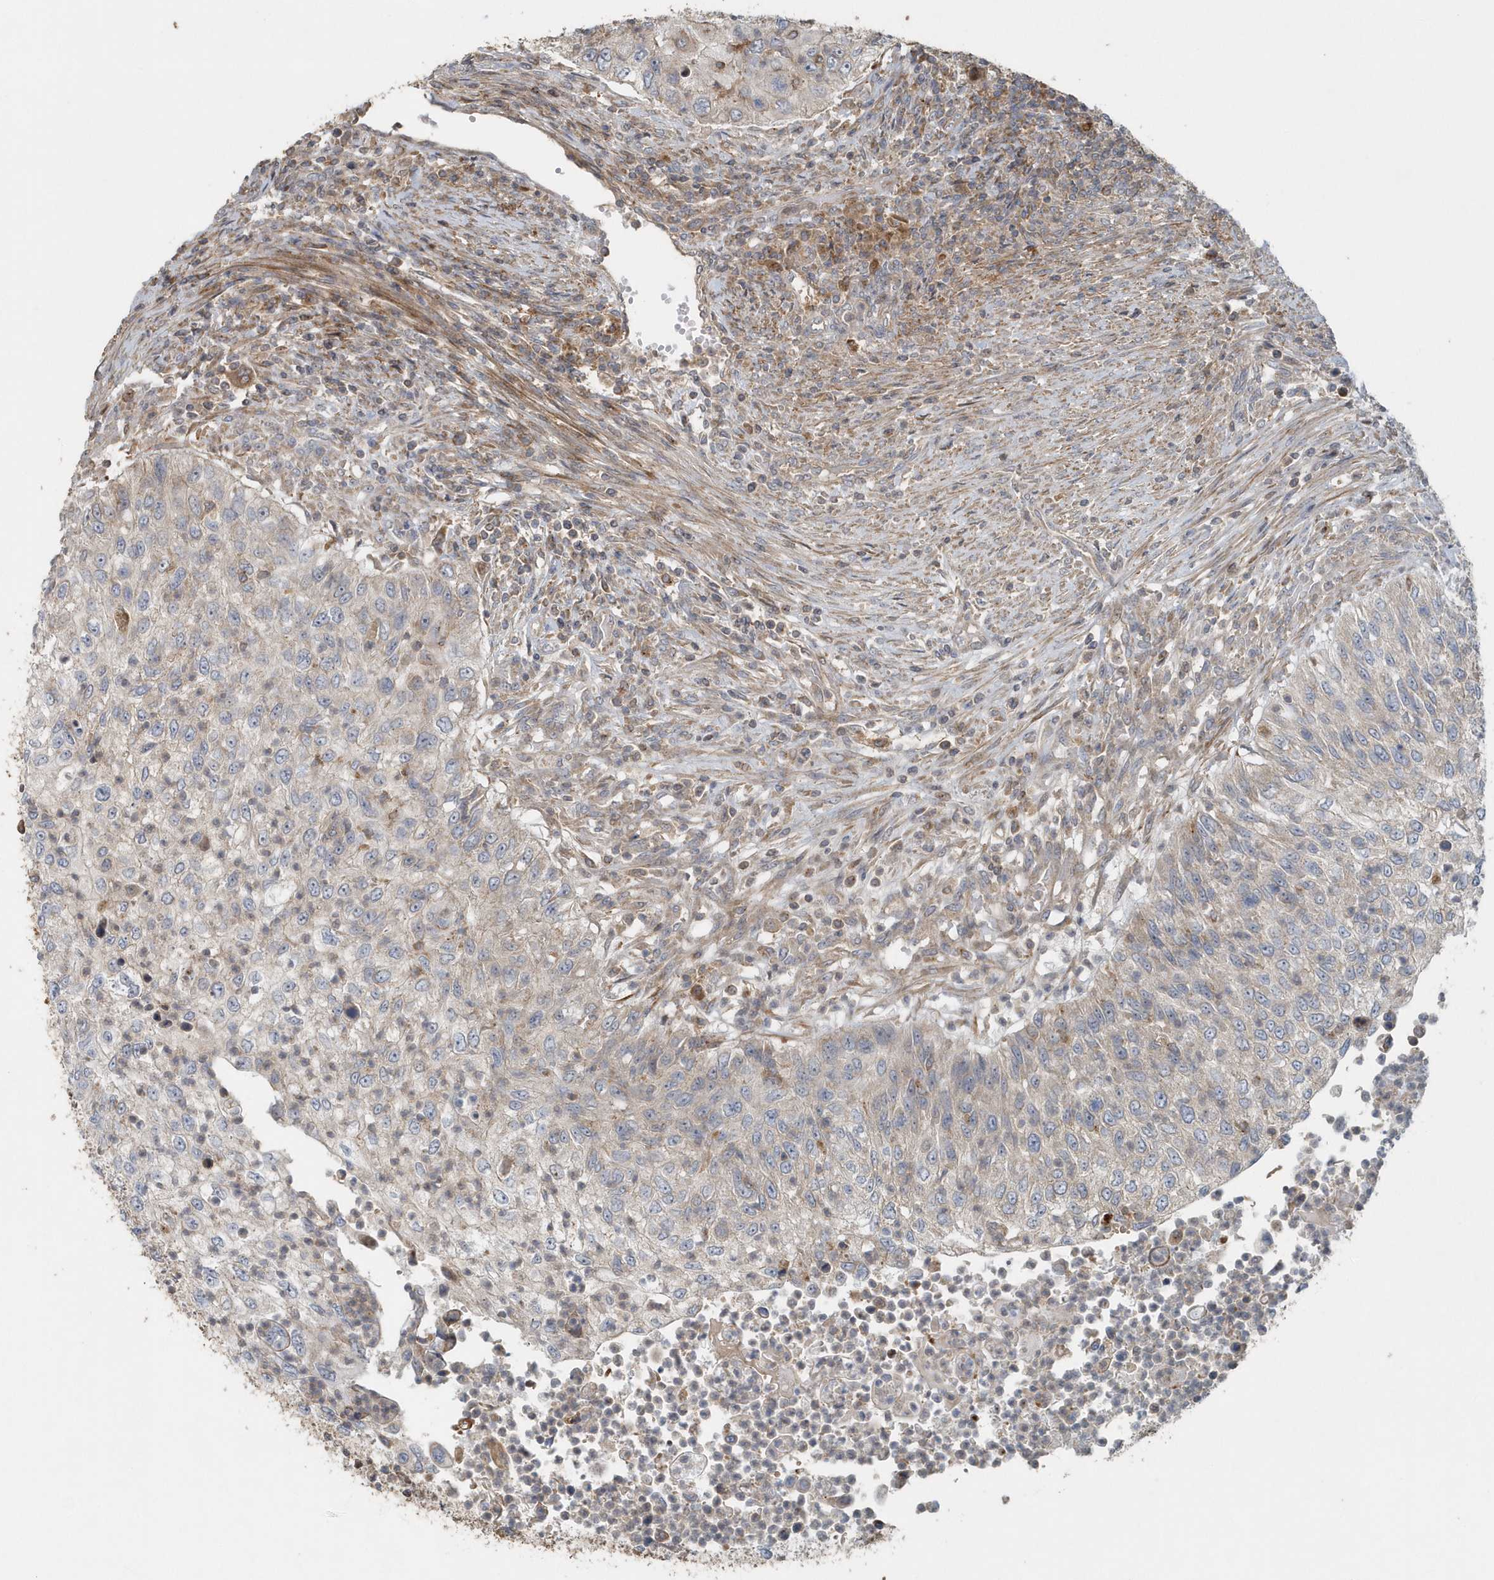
{"staining": {"intensity": "negative", "quantity": "none", "location": "none"}, "tissue": "urothelial cancer", "cell_type": "Tumor cells", "image_type": "cancer", "snomed": [{"axis": "morphology", "description": "Urothelial carcinoma, High grade"}, {"axis": "topography", "description": "Urinary bladder"}], "caption": "The photomicrograph demonstrates no staining of tumor cells in urothelial cancer.", "gene": "MMUT", "patient": {"sex": "female", "age": 60}}